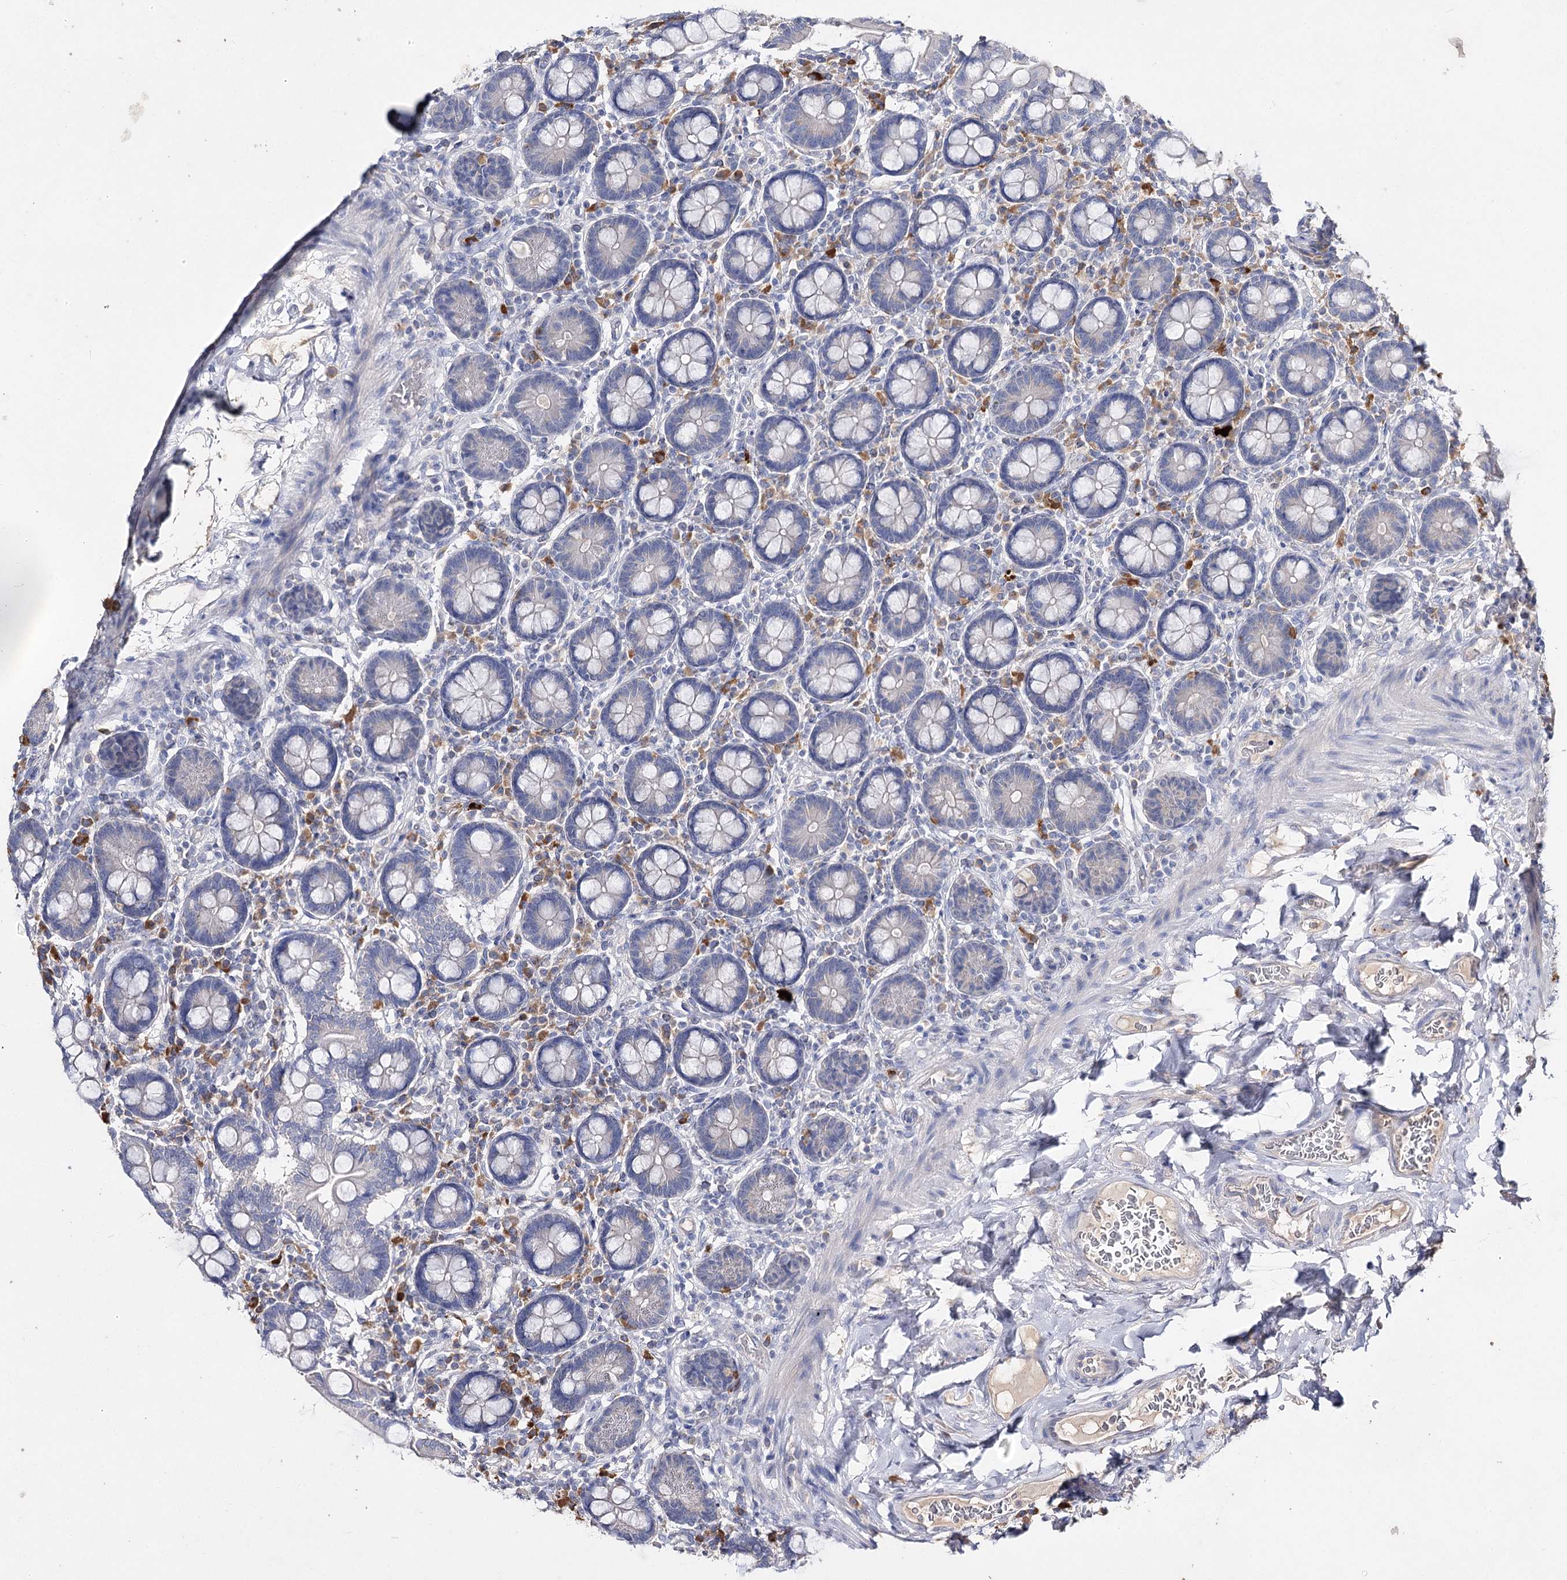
{"staining": {"intensity": "moderate", "quantity": "<25%", "location": "cytoplasmic/membranous"}, "tissue": "small intestine", "cell_type": "Glandular cells", "image_type": "normal", "snomed": [{"axis": "morphology", "description": "Normal tissue, NOS"}, {"axis": "topography", "description": "Small intestine"}], "caption": "Protein expression by immunohistochemistry reveals moderate cytoplasmic/membranous staining in approximately <25% of glandular cells in unremarkable small intestine. Using DAB (3,3'-diaminobenzidine) (brown) and hematoxylin (blue) stains, captured at high magnification using brightfield microscopy.", "gene": "IL1RAP", "patient": {"sex": "female", "age": 64}}